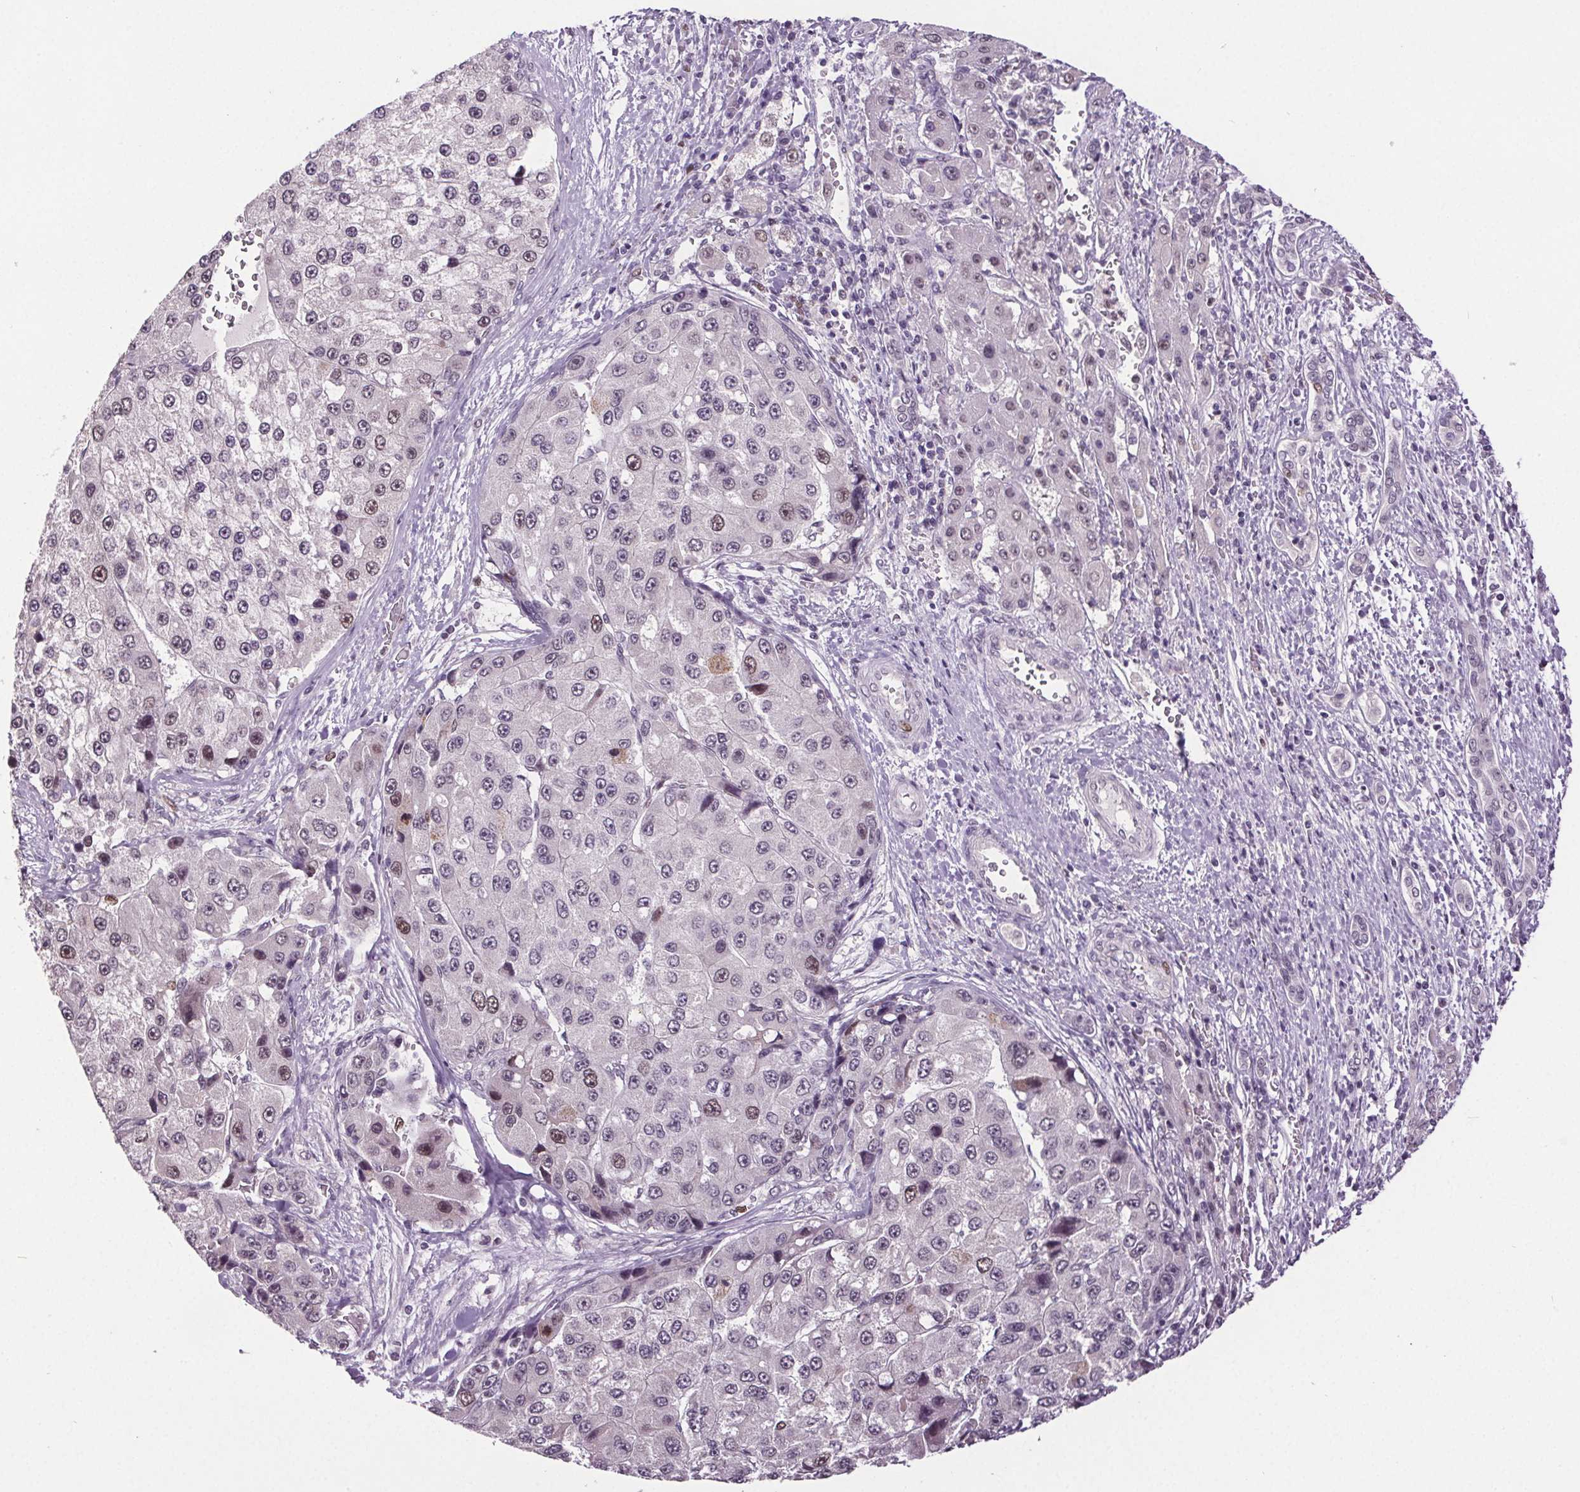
{"staining": {"intensity": "weak", "quantity": "25%-75%", "location": "nuclear"}, "tissue": "liver cancer", "cell_type": "Tumor cells", "image_type": "cancer", "snomed": [{"axis": "morphology", "description": "Carcinoma, Hepatocellular, NOS"}, {"axis": "topography", "description": "Liver"}], "caption": "Protein expression analysis of human hepatocellular carcinoma (liver) reveals weak nuclear positivity in about 25%-75% of tumor cells.", "gene": "CENPF", "patient": {"sex": "female", "age": 73}}